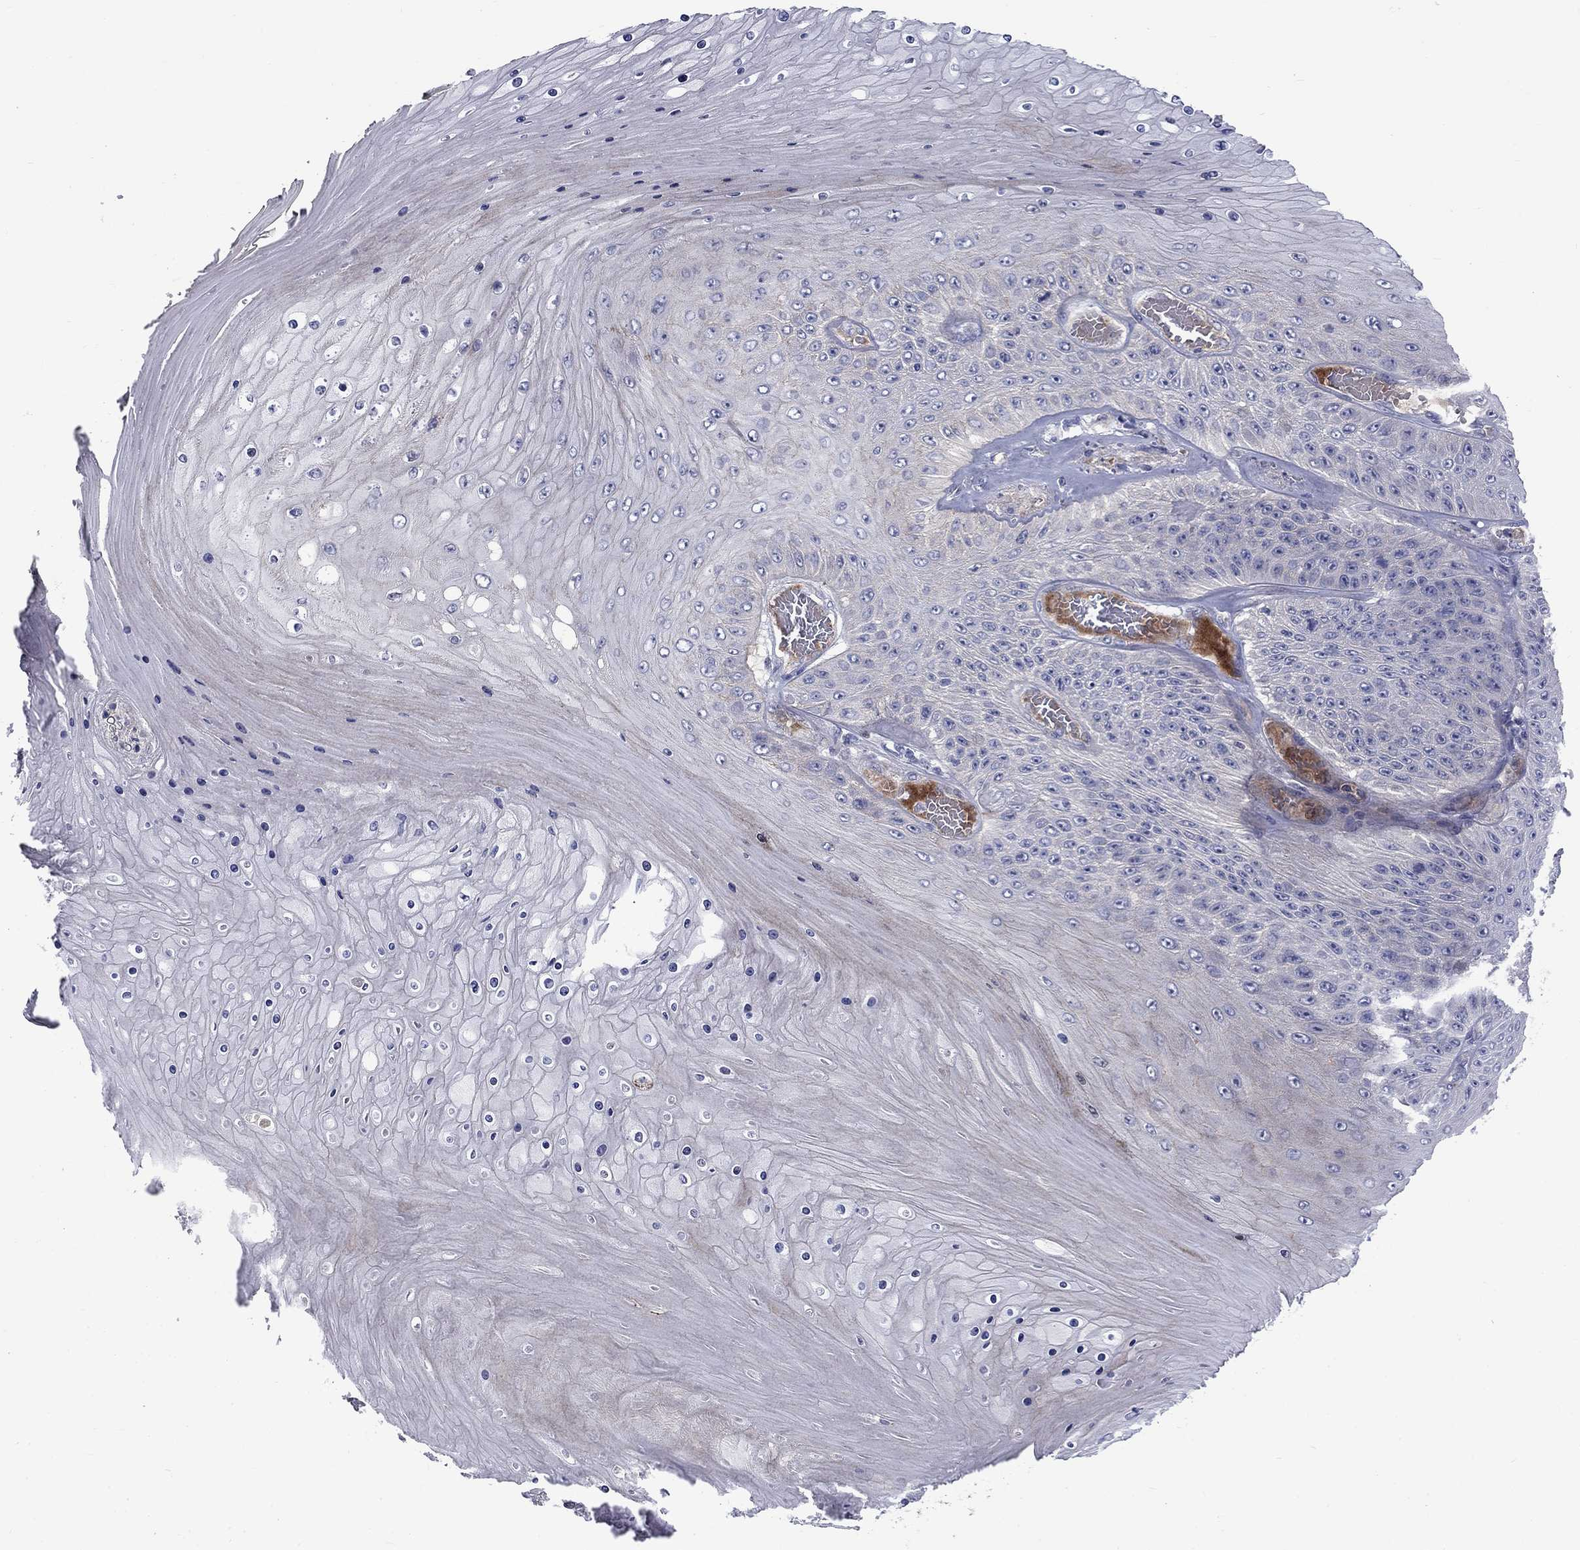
{"staining": {"intensity": "moderate", "quantity": "<25%", "location": "cytoplasmic/membranous"}, "tissue": "skin cancer", "cell_type": "Tumor cells", "image_type": "cancer", "snomed": [{"axis": "morphology", "description": "Squamous cell carcinoma, NOS"}, {"axis": "topography", "description": "Skin"}], "caption": "Immunohistochemistry (IHC) (DAB) staining of skin cancer demonstrates moderate cytoplasmic/membranous protein positivity in approximately <25% of tumor cells. The protein is stained brown, and the nuclei are stained in blue (DAB IHC with brightfield microscopy, high magnification).", "gene": "SLC1A1", "patient": {"sex": "male", "age": 62}}